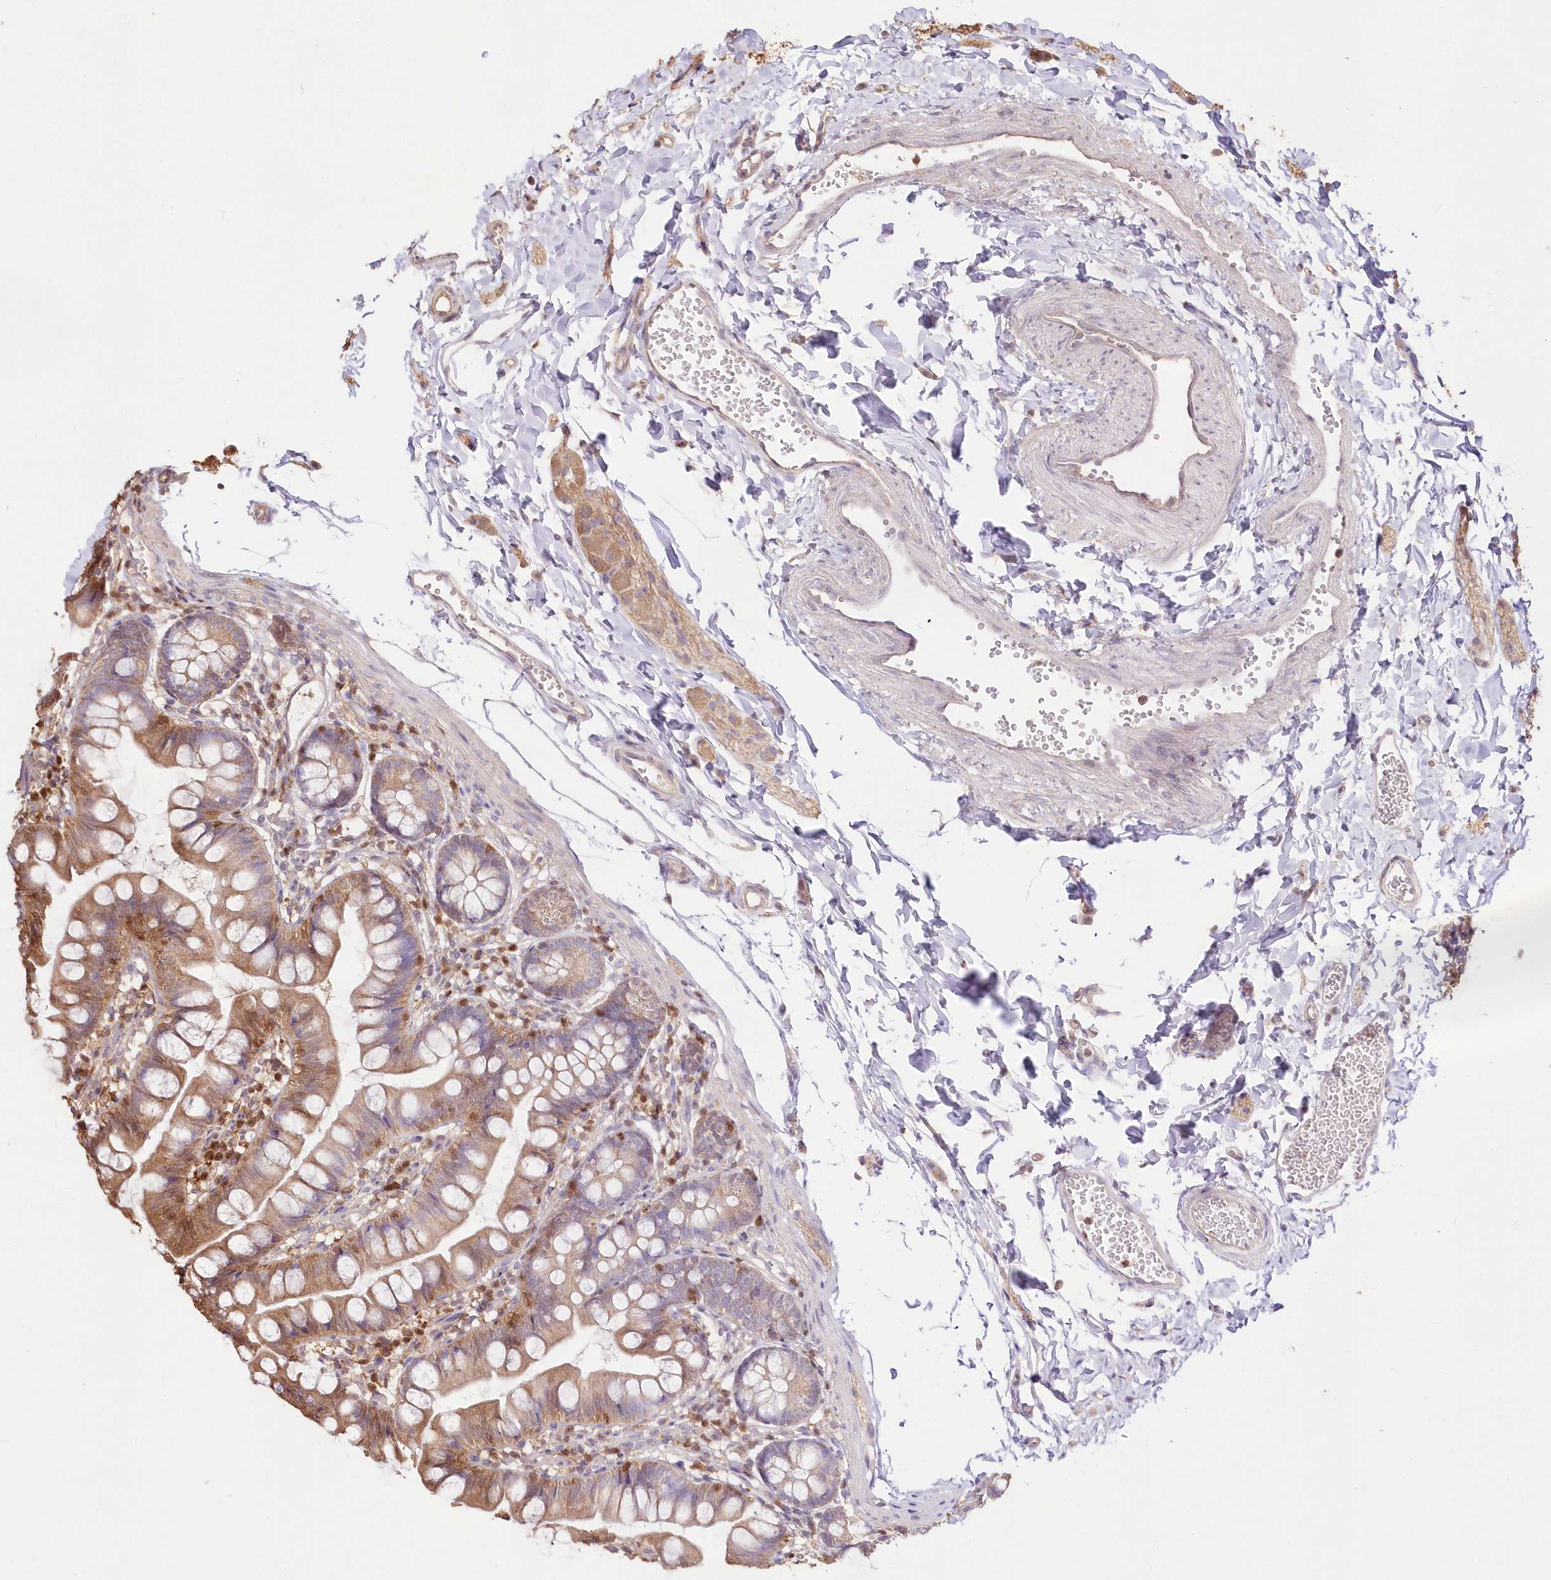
{"staining": {"intensity": "moderate", "quantity": ">75%", "location": "cytoplasmic/membranous"}, "tissue": "small intestine", "cell_type": "Glandular cells", "image_type": "normal", "snomed": [{"axis": "morphology", "description": "Normal tissue, NOS"}, {"axis": "topography", "description": "Small intestine"}], "caption": "An image showing moderate cytoplasmic/membranous staining in about >75% of glandular cells in normal small intestine, as visualized by brown immunohistochemical staining.", "gene": "STK17B", "patient": {"sex": "male", "age": 7}}